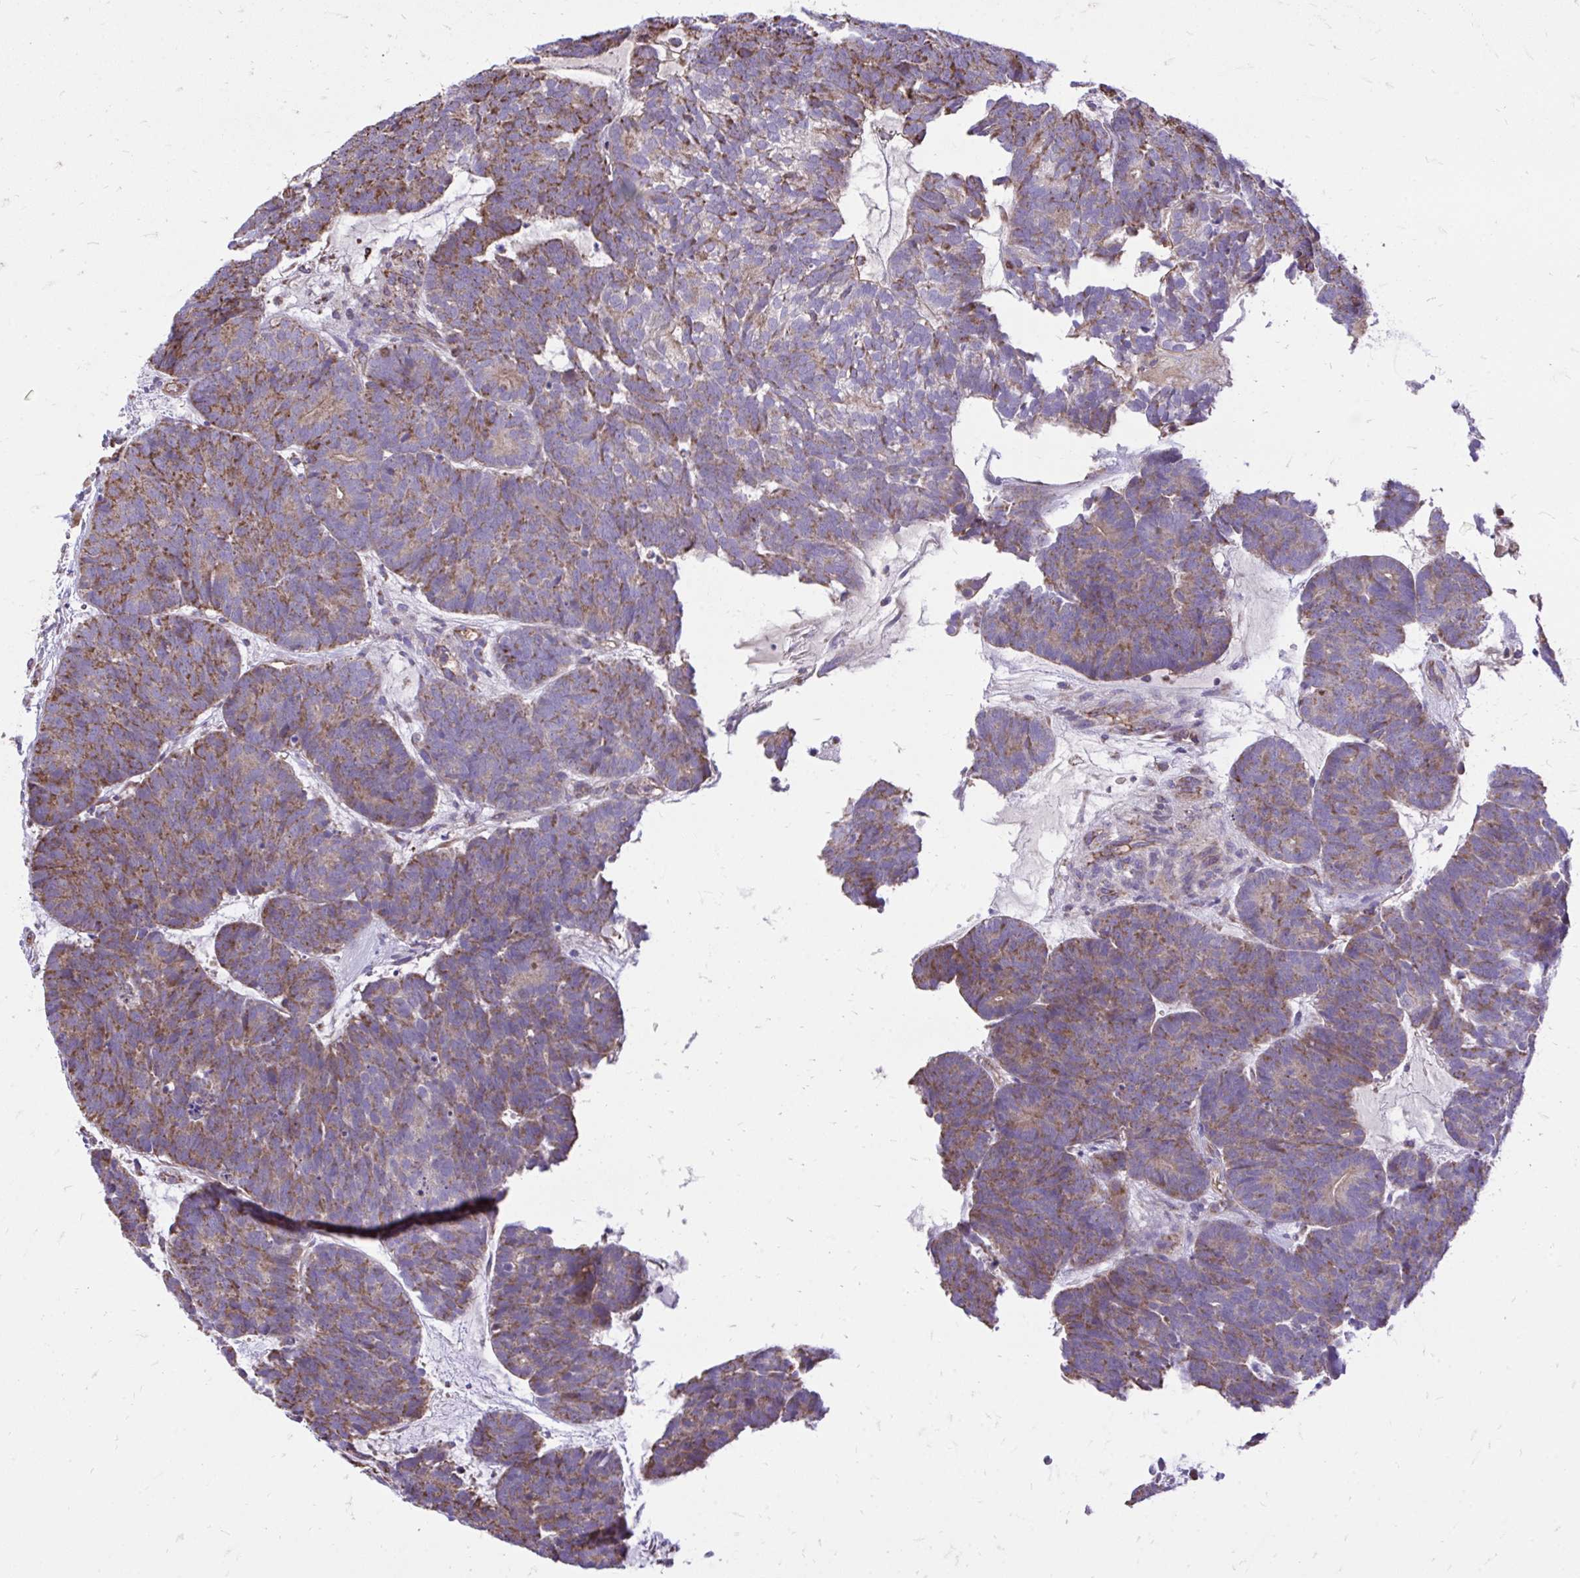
{"staining": {"intensity": "moderate", "quantity": "25%-75%", "location": "cytoplasmic/membranous"}, "tissue": "head and neck cancer", "cell_type": "Tumor cells", "image_type": "cancer", "snomed": [{"axis": "morphology", "description": "Adenocarcinoma, NOS"}, {"axis": "topography", "description": "Head-Neck"}], "caption": "Head and neck adenocarcinoma stained for a protein displays moderate cytoplasmic/membranous positivity in tumor cells. (IHC, brightfield microscopy, high magnification).", "gene": "ATP13A2", "patient": {"sex": "female", "age": 81}}